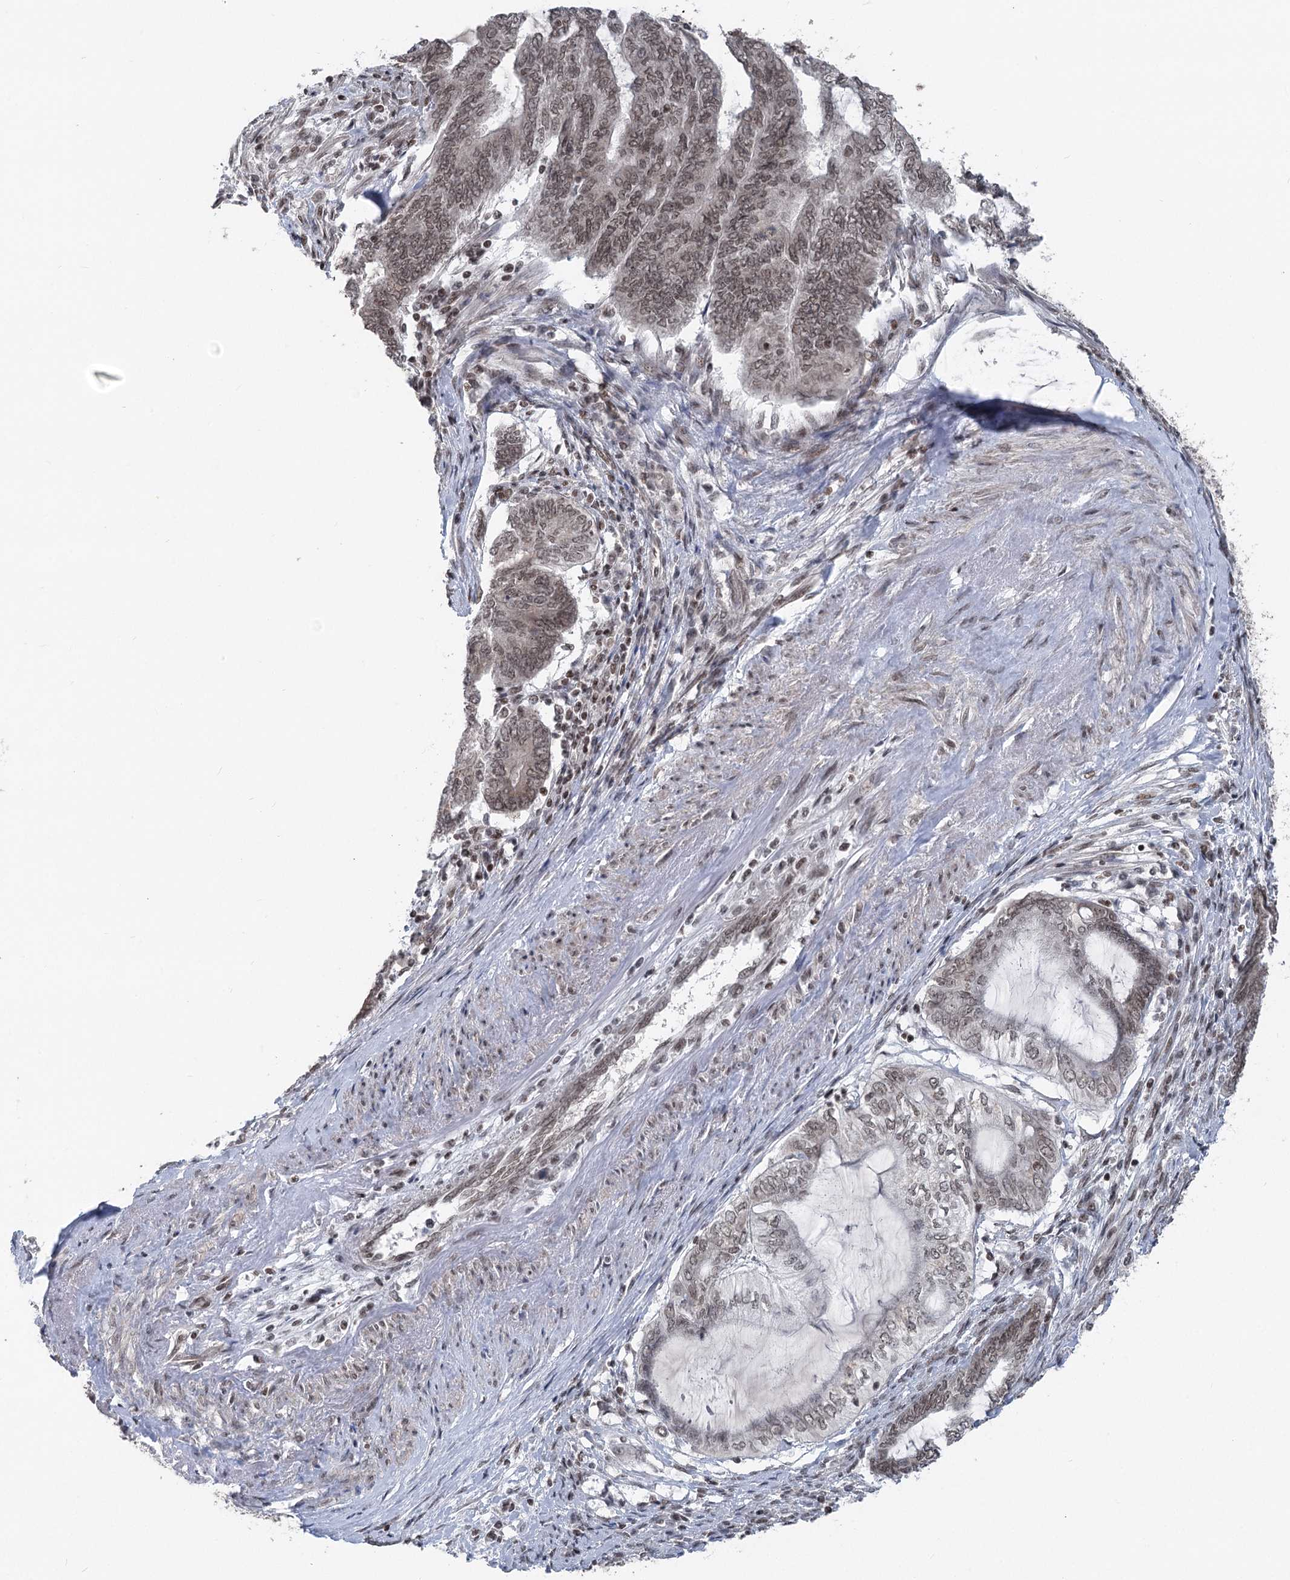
{"staining": {"intensity": "weak", "quantity": ">75%", "location": "nuclear"}, "tissue": "endometrial cancer", "cell_type": "Tumor cells", "image_type": "cancer", "snomed": [{"axis": "morphology", "description": "Adenocarcinoma, NOS"}, {"axis": "topography", "description": "Uterus"}, {"axis": "topography", "description": "Endometrium"}], "caption": "Human endometrial adenocarcinoma stained with a protein marker reveals weak staining in tumor cells.", "gene": "CGGBP1", "patient": {"sex": "female", "age": 70}}